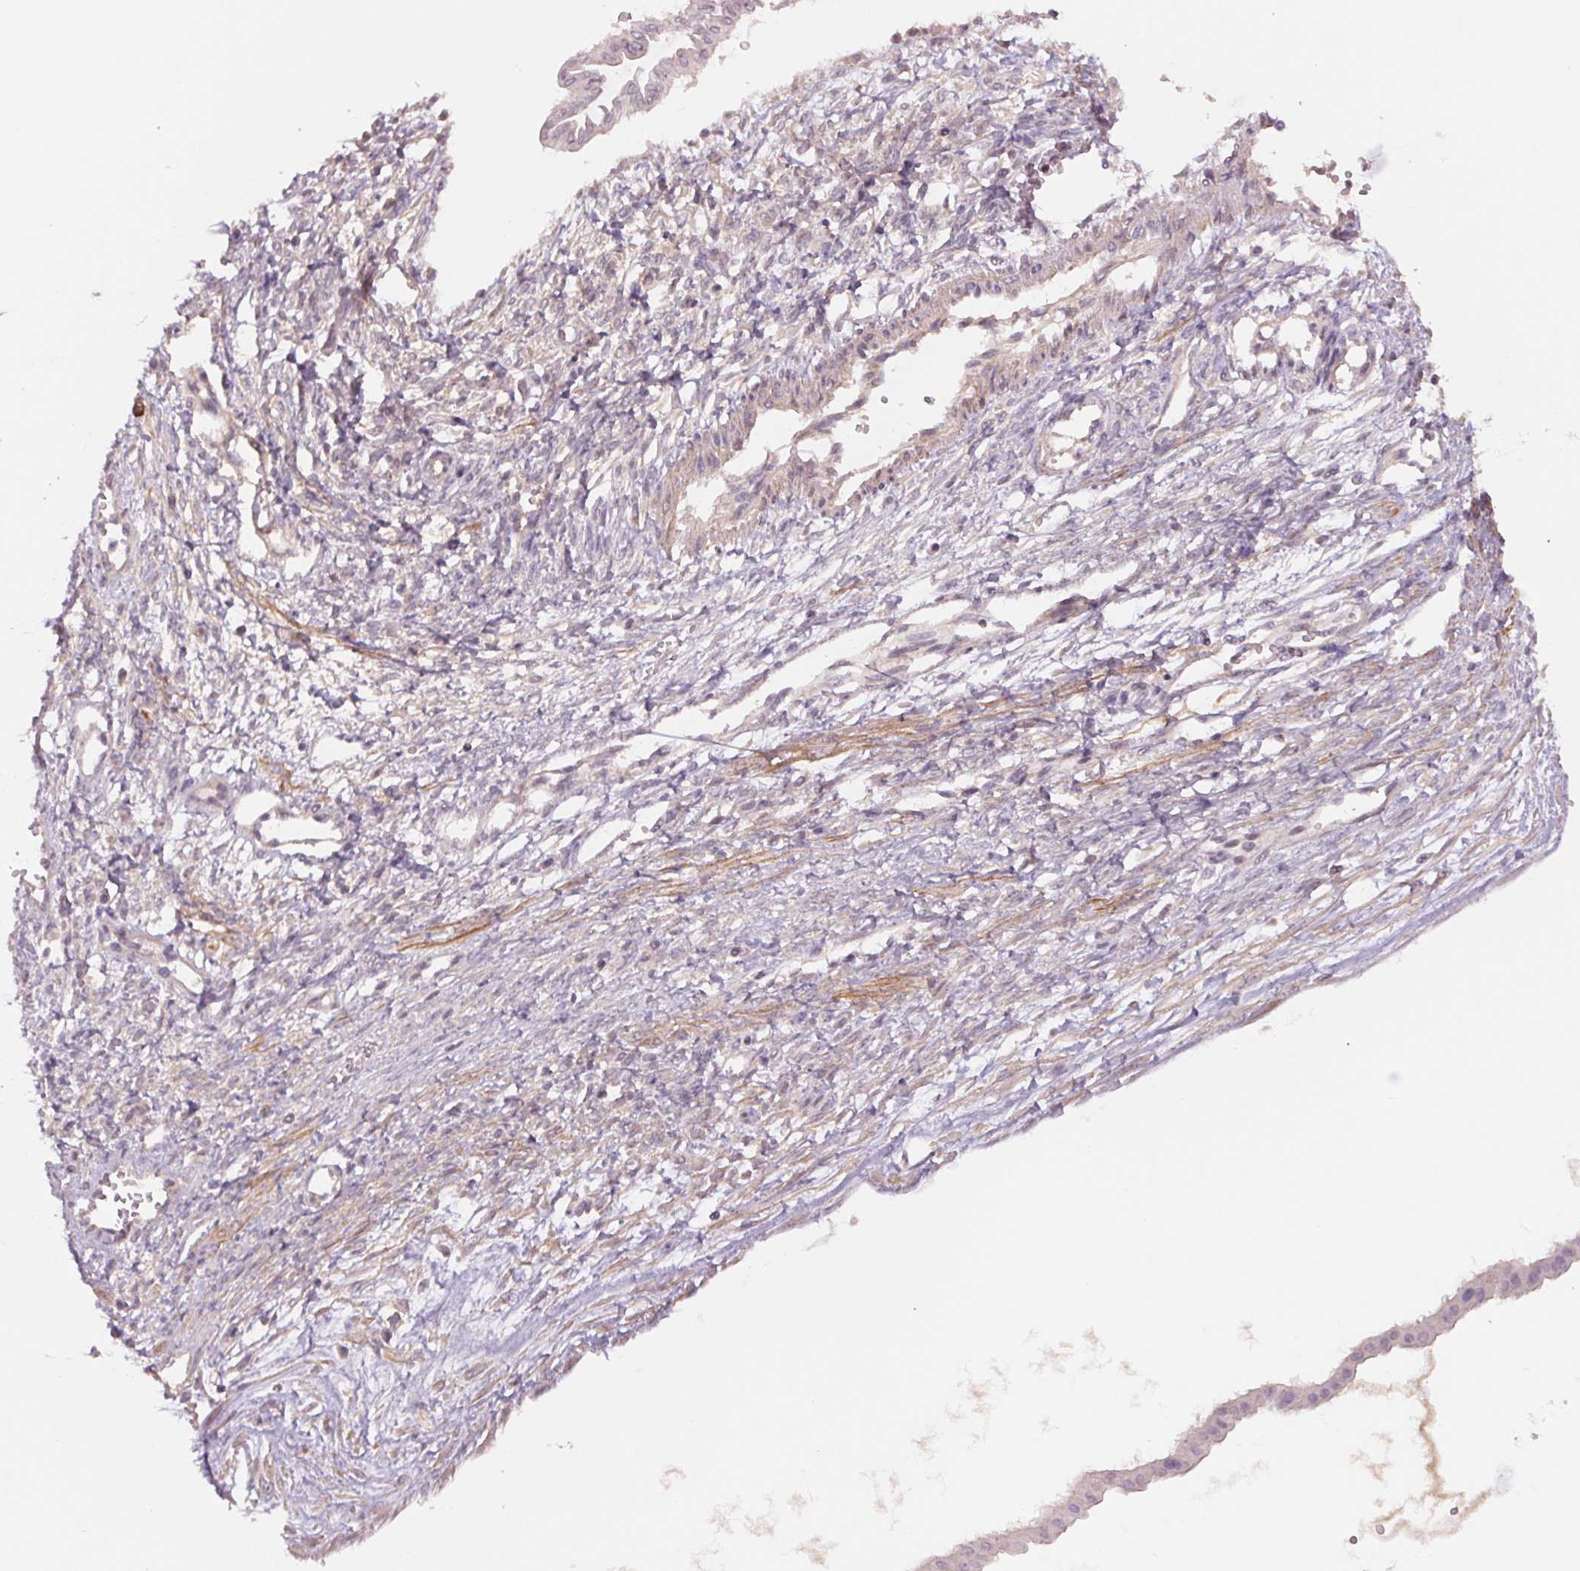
{"staining": {"intensity": "negative", "quantity": "none", "location": "none"}, "tissue": "ovarian cancer", "cell_type": "Tumor cells", "image_type": "cancer", "snomed": [{"axis": "morphology", "description": "Cystadenocarcinoma, mucinous, NOS"}, {"axis": "topography", "description": "Ovary"}], "caption": "Tumor cells are negative for brown protein staining in ovarian cancer.", "gene": "PPIA", "patient": {"sex": "female", "age": 73}}